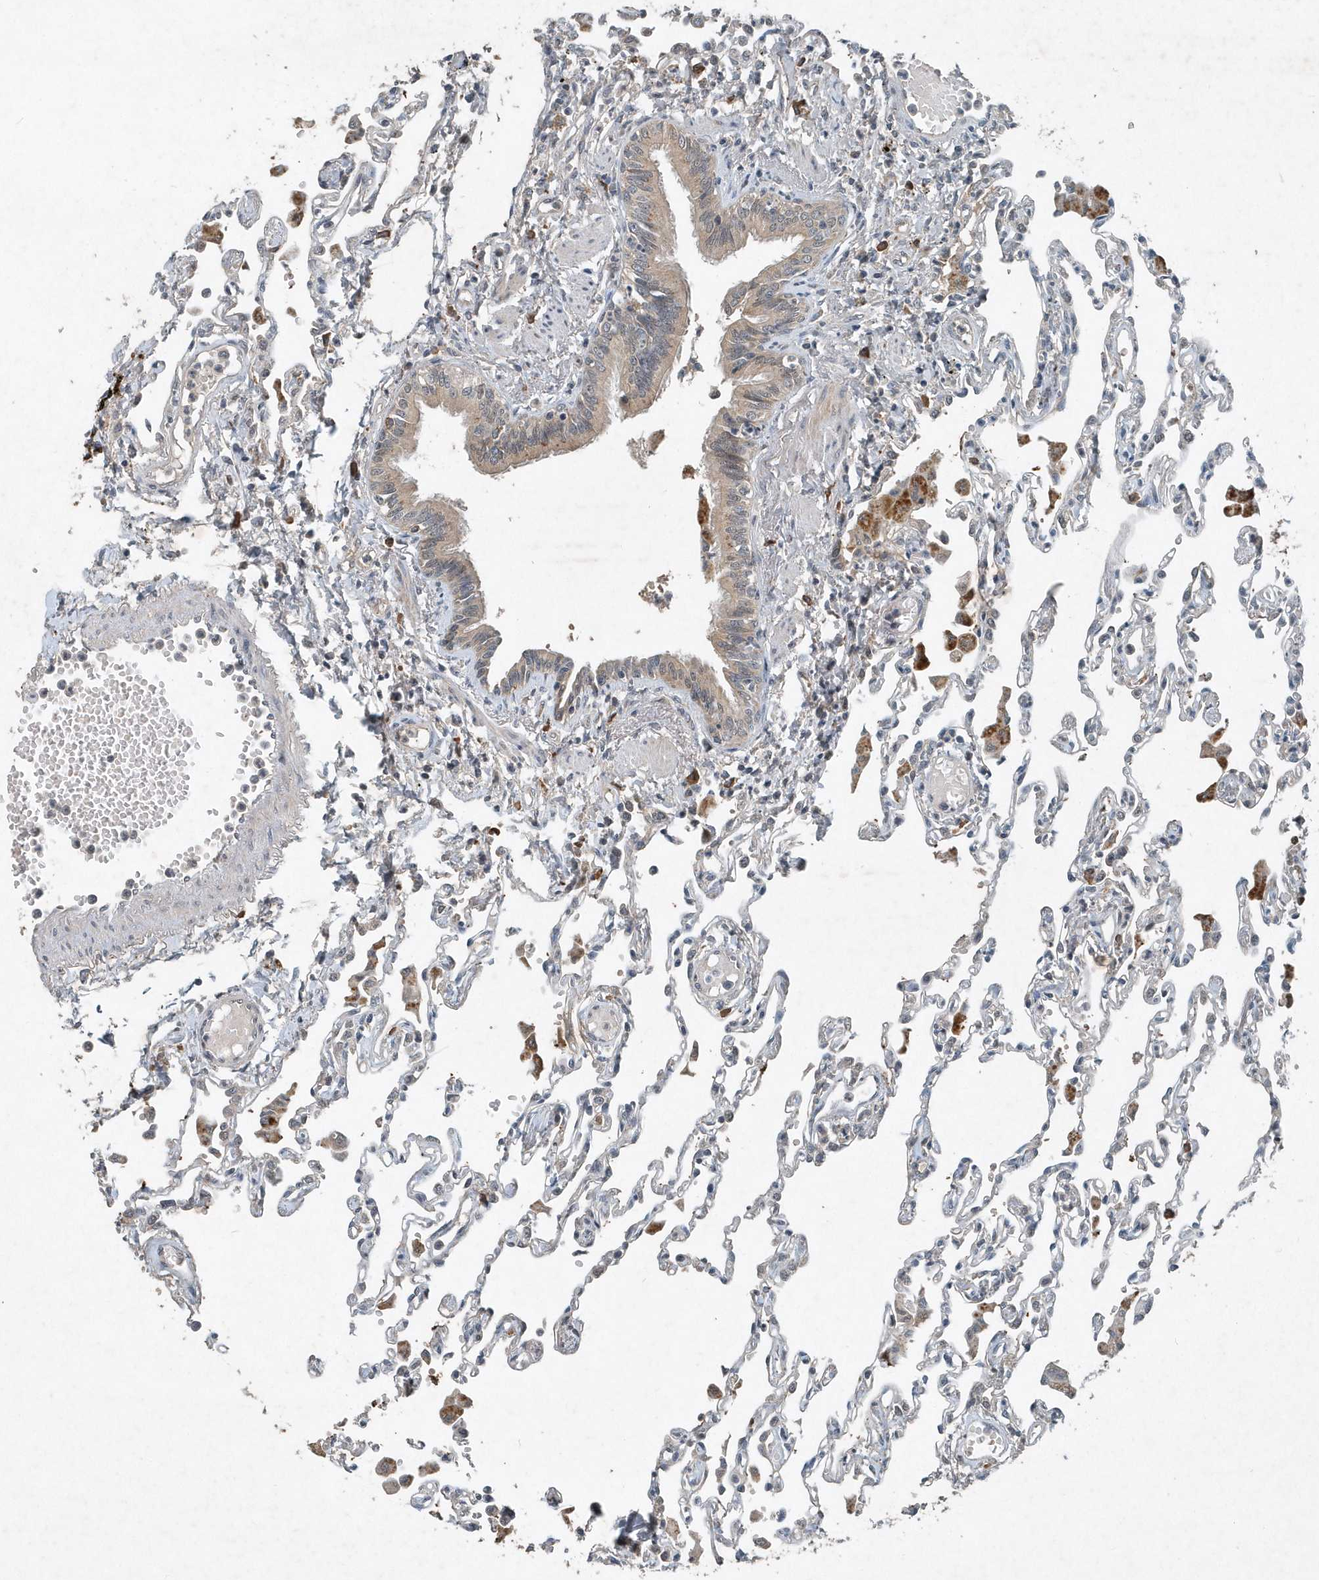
{"staining": {"intensity": "negative", "quantity": "none", "location": "none"}, "tissue": "lung", "cell_type": "Alveolar cells", "image_type": "normal", "snomed": [{"axis": "morphology", "description": "Normal tissue, NOS"}, {"axis": "topography", "description": "Bronchus"}, {"axis": "topography", "description": "Lung"}], "caption": "High power microscopy micrograph of an immunohistochemistry histopathology image of normal lung, revealing no significant positivity in alveolar cells.", "gene": "SCFD2", "patient": {"sex": "female", "age": 49}}